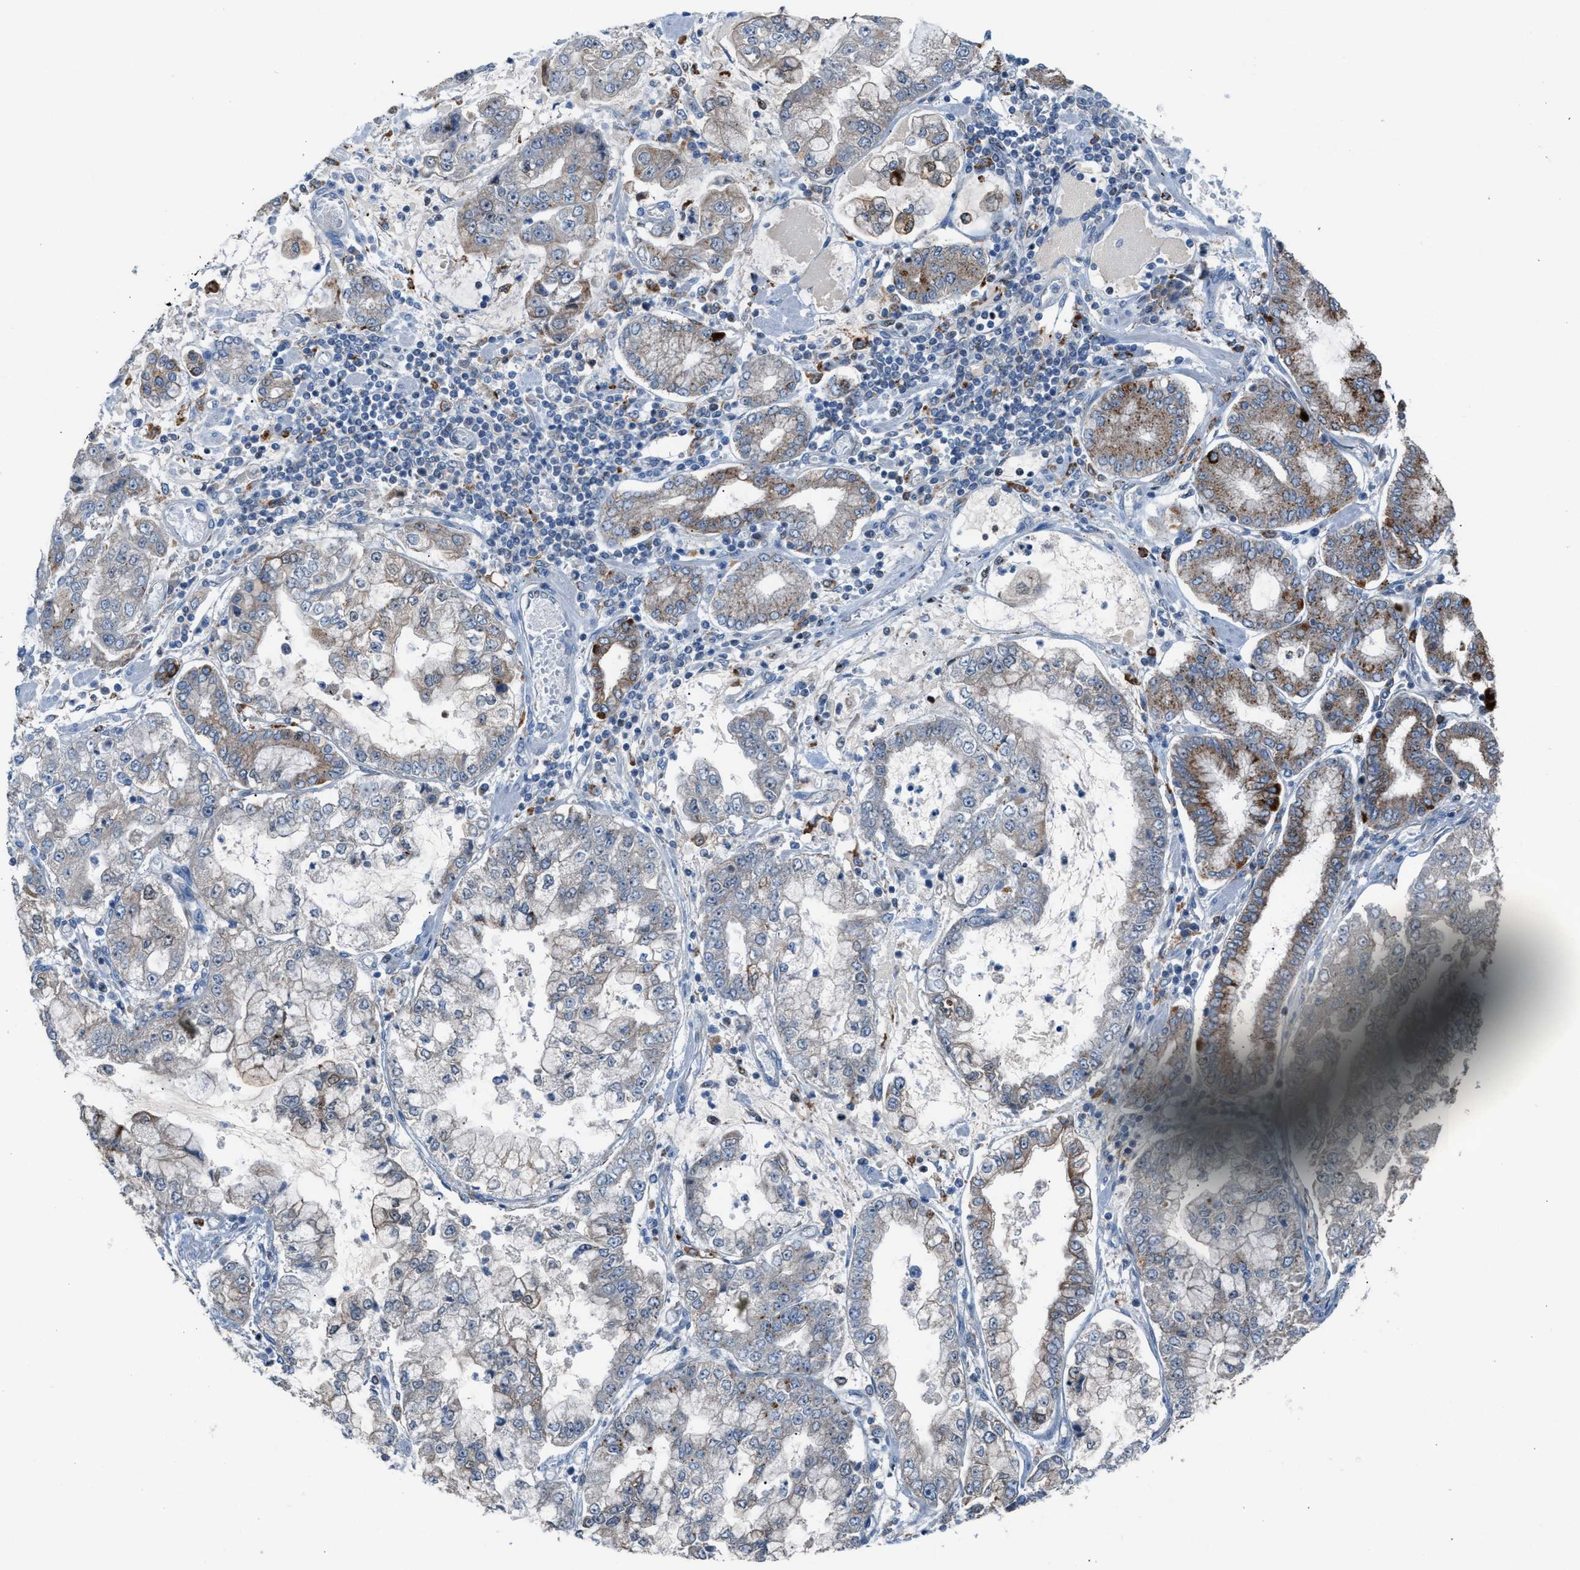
{"staining": {"intensity": "moderate", "quantity": "<25%", "location": "cytoplasmic/membranous"}, "tissue": "stomach cancer", "cell_type": "Tumor cells", "image_type": "cancer", "snomed": [{"axis": "morphology", "description": "Adenocarcinoma, NOS"}, {"axis": "topography", "description": "Stomach"}], "caption": "DAB (3,3'-diaminobenzidine) immunohistochemical staining of adenocarcinoma (stomach) shows moderate cytoplasmic/membranous protein staining in approximately <25% of tumor cells.", "gene": "CENPP", "patient": {"sex": "male", "age": 76}}